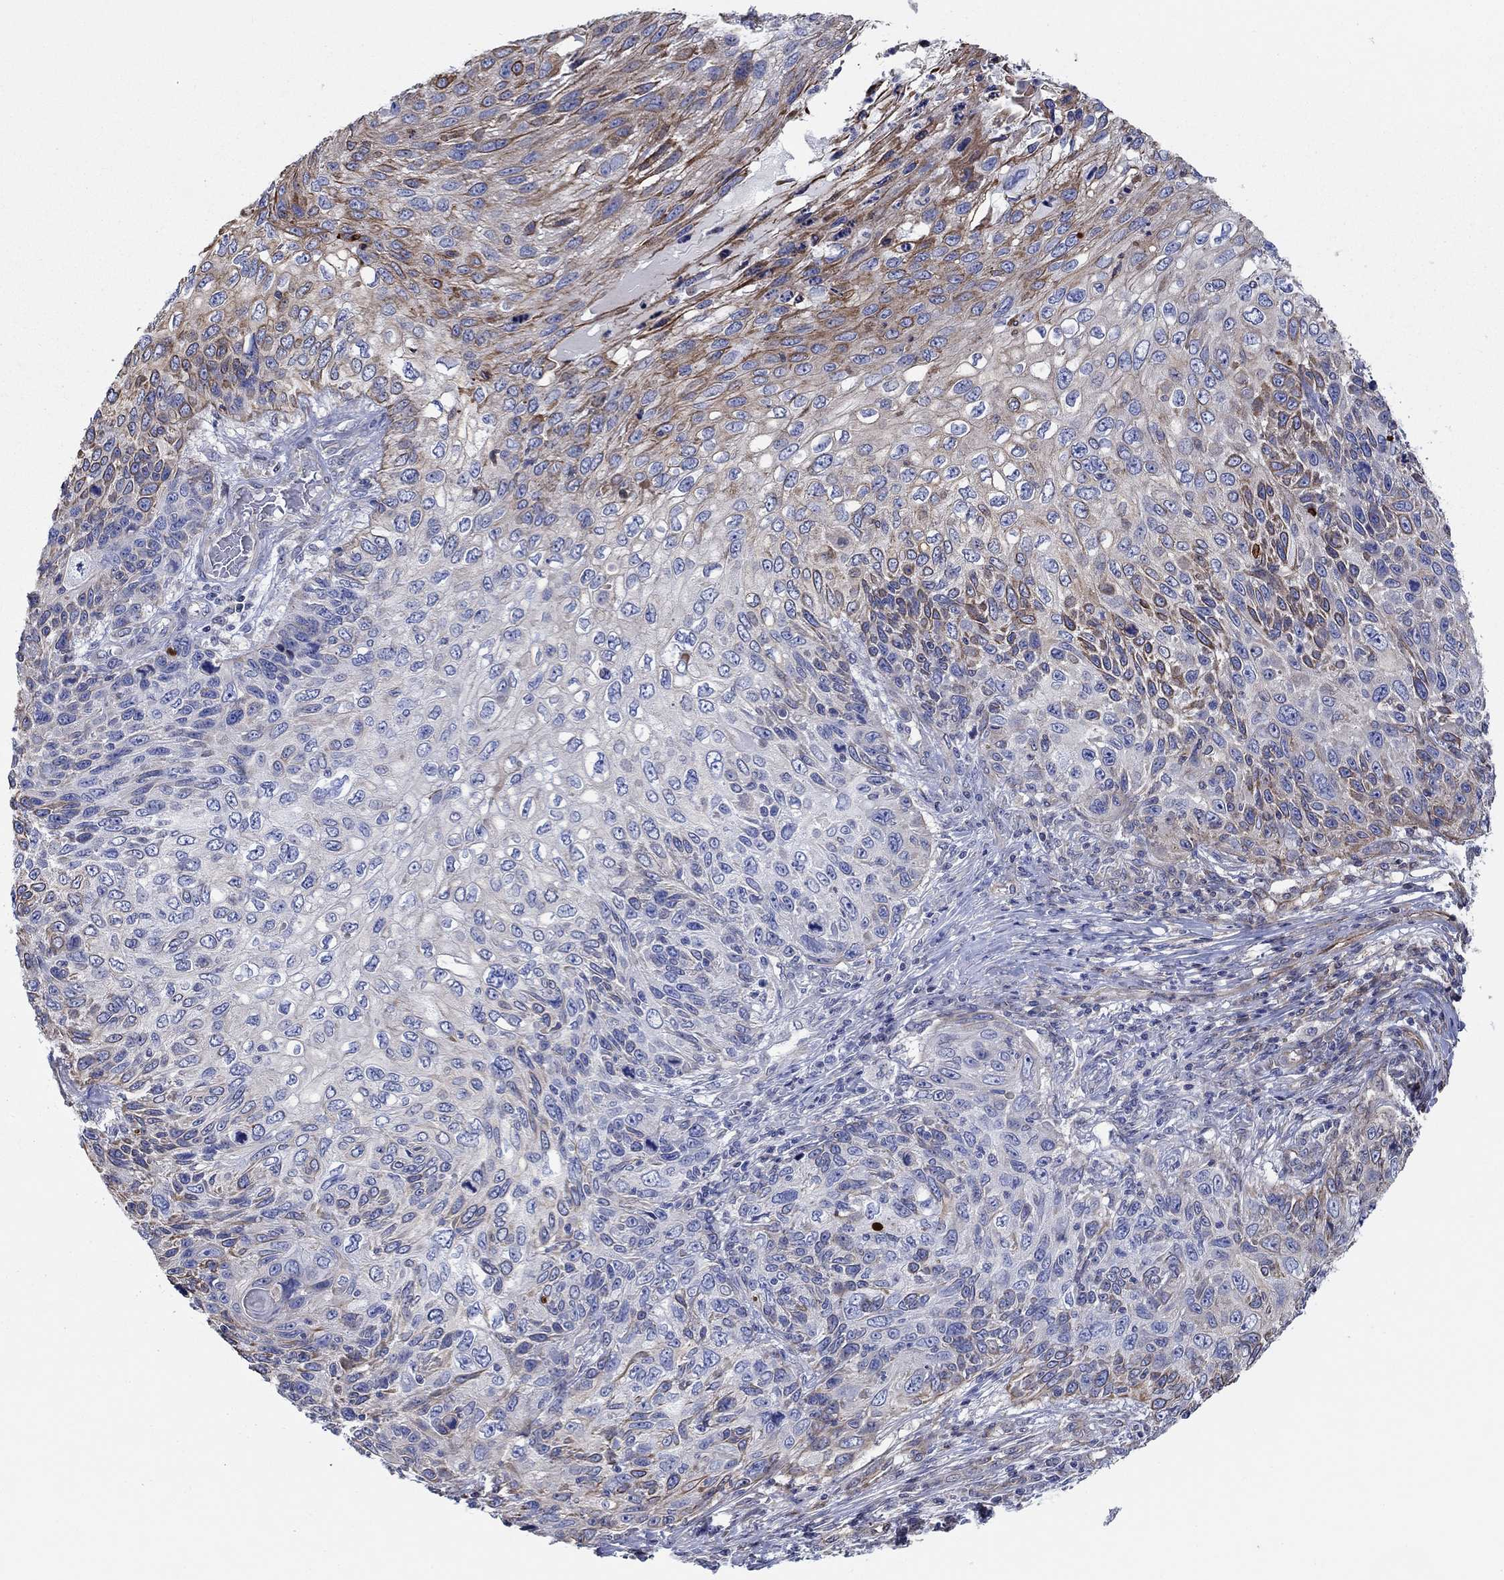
{"staining": {"intensity": "strong", "quantity": "<25%", "location": "cytoplasmic/membranous"}, "tissue": "skin cancer", "cell_type": "Tumor cells", "image_type": "cancer", "snomed": [{"axis": "morphology", "description": "Squamous cell carcinoma, NOS"}, {"axis": "topography", "description": "Skin"}], "caption": "A histopathology image of human skin cancer (squamous cell carcinoma) stained for a protein shows strong cytoplasmic/membranous brown staining in tumor cells.", "gene": "FMN1", "patient": {"sex": "male", "age": 92}}